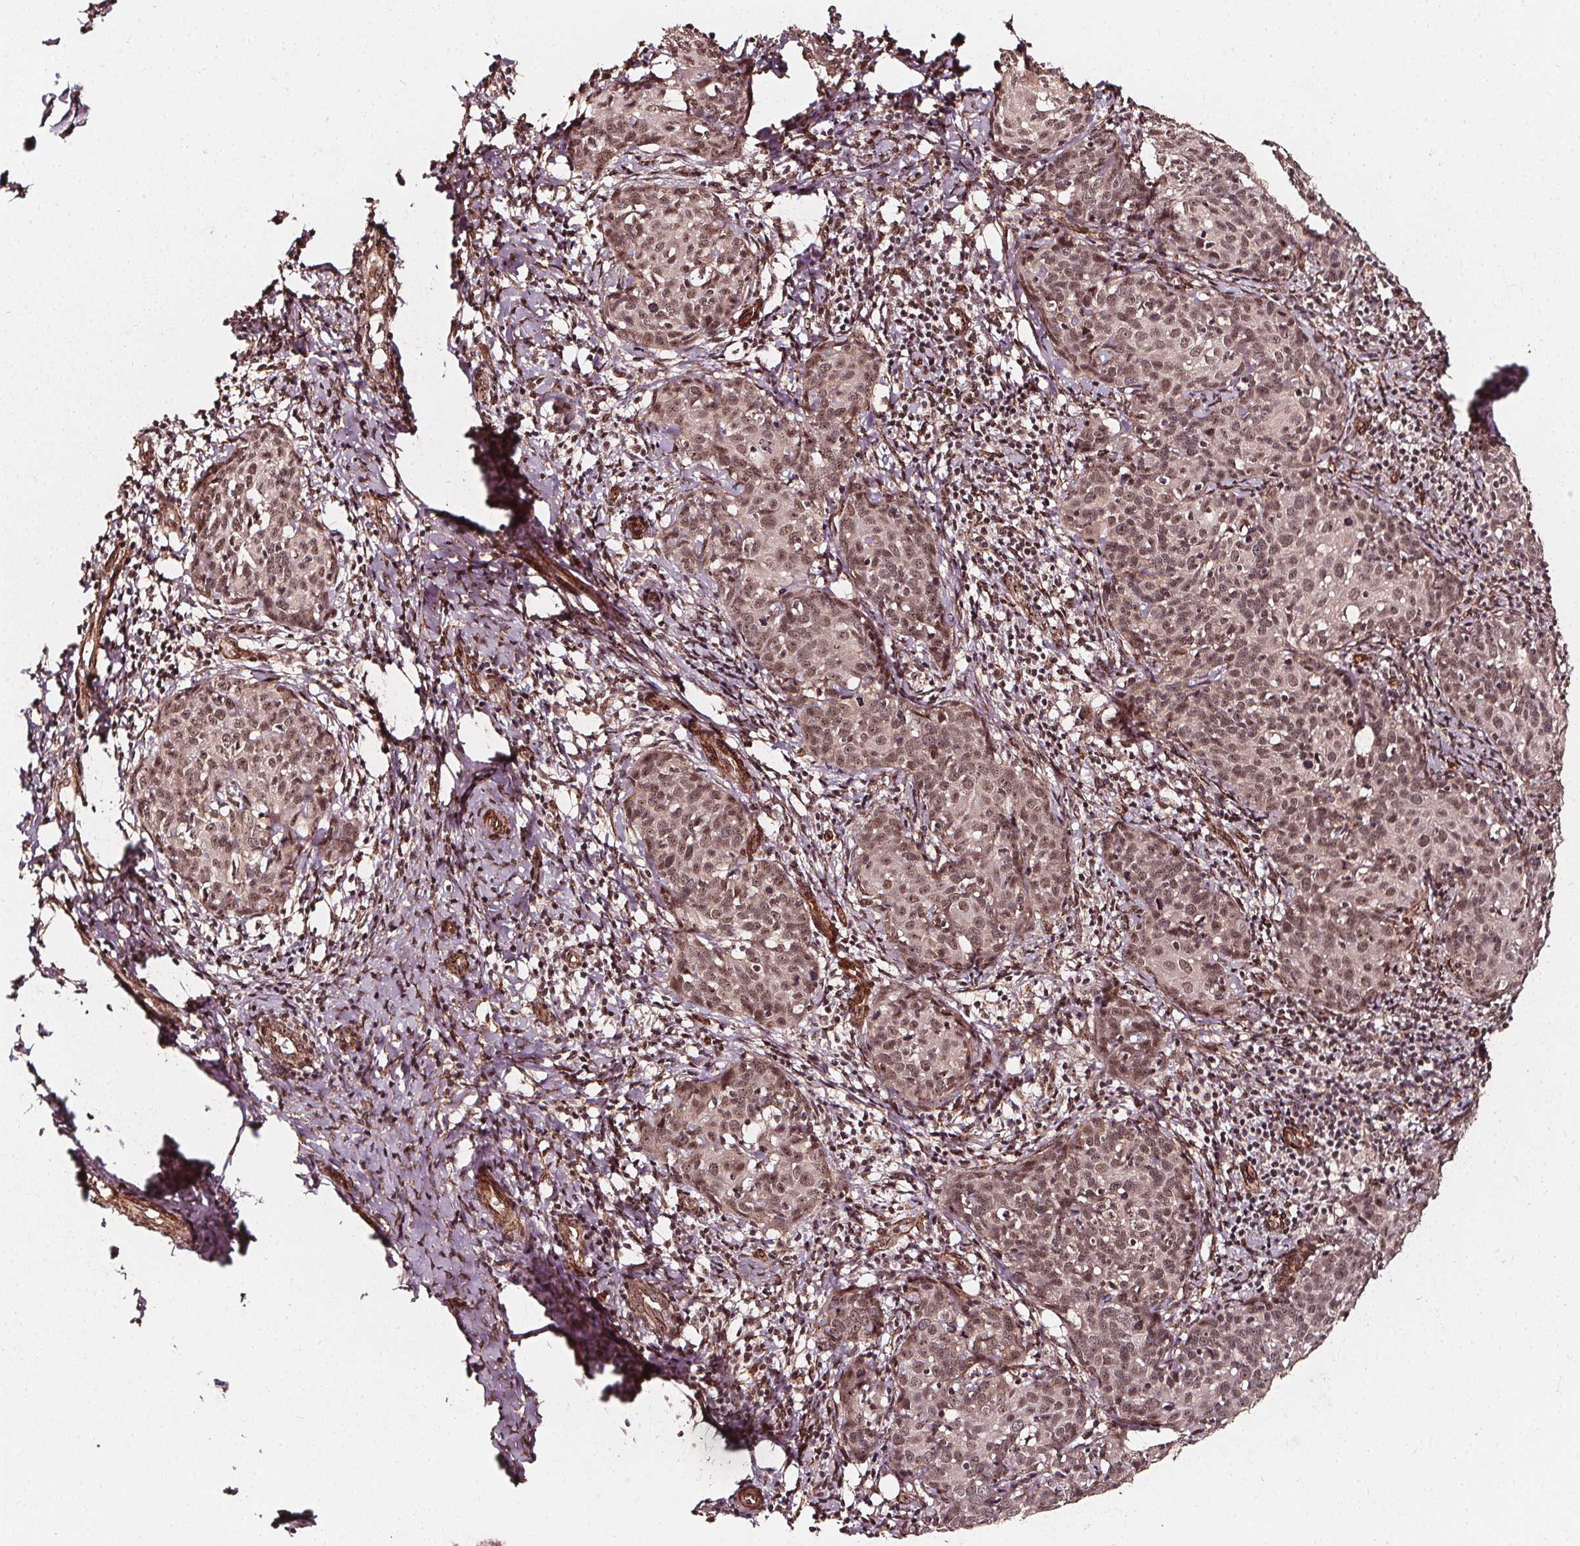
{"staining": {"intensity": "moderate", "quantity": ">75%", "location": "nuclear"}, "tissue": "cervical cancer", "cell_type": "Tumor cells", "image_type": "cancer", "snomed": [{"axis": "morphology", "description": "Squamous cell carcinoma, NOS"}, {"axis": "topography", "description": "Cervix"}], "caption": "Immunohistochemical staining of cervical cancer shows medium levels of moderate nuclear protein staining in about >75% of tumor cells.", "gene": "EXOSC9", "patient": {"sex": "female", "age": 62}}